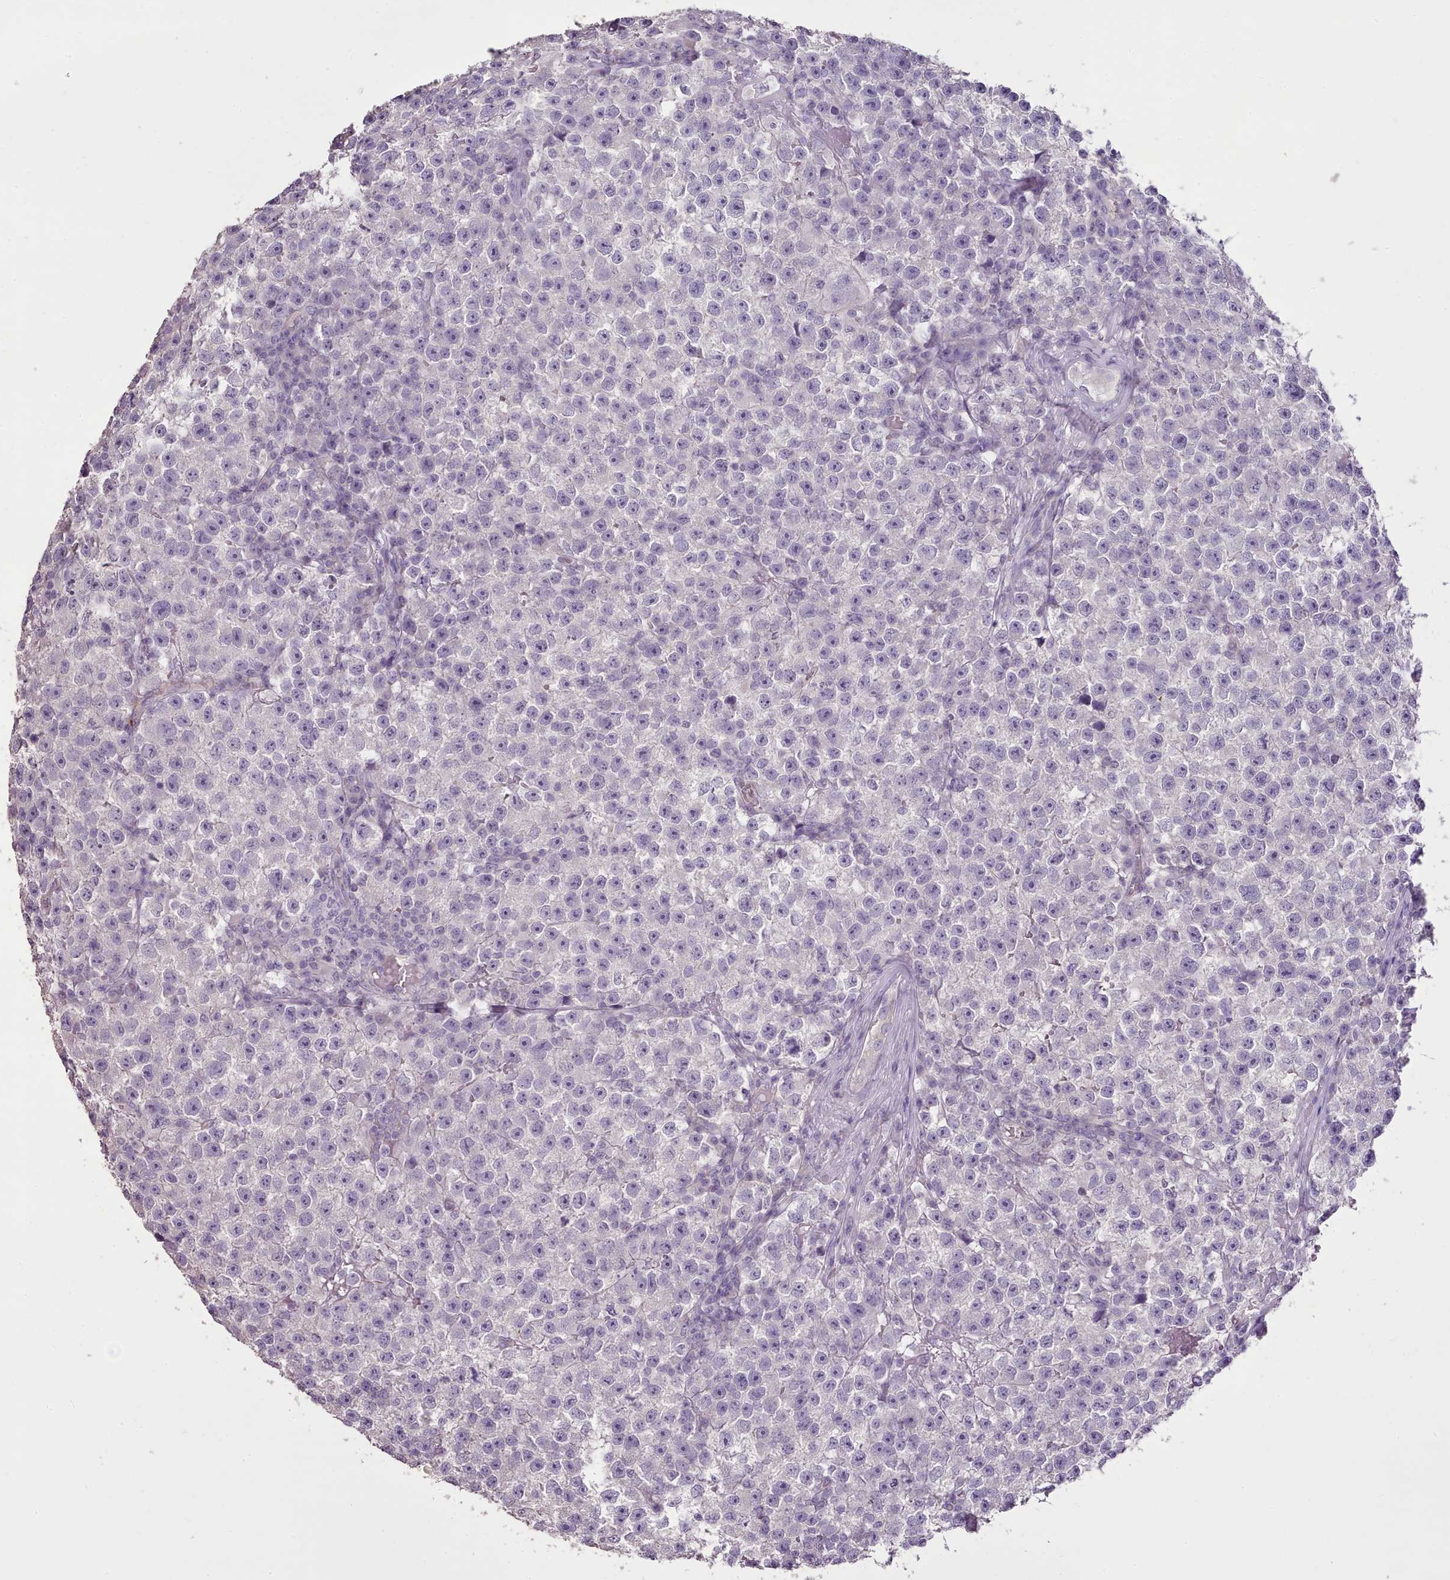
{"staining": {"intensity": "negative", "quantity": "none", "location": "none"}, "tissue": "testis cancer", "cell_type": "Tumor cells", "image_type": "cancer", "snomed": [{"axis": "morphology", "description": "Seminoma, NOS"}, {"axis": "topography", "description": "Testis"}], "caption": "Tumor cells show no significant positivity in testis cancer (seminoma). (Immunohistochemistry, brightfield microscopy, high magnification).", "gene": "BLOC1S2", "patient": {"sex": "male", "age": 22}}